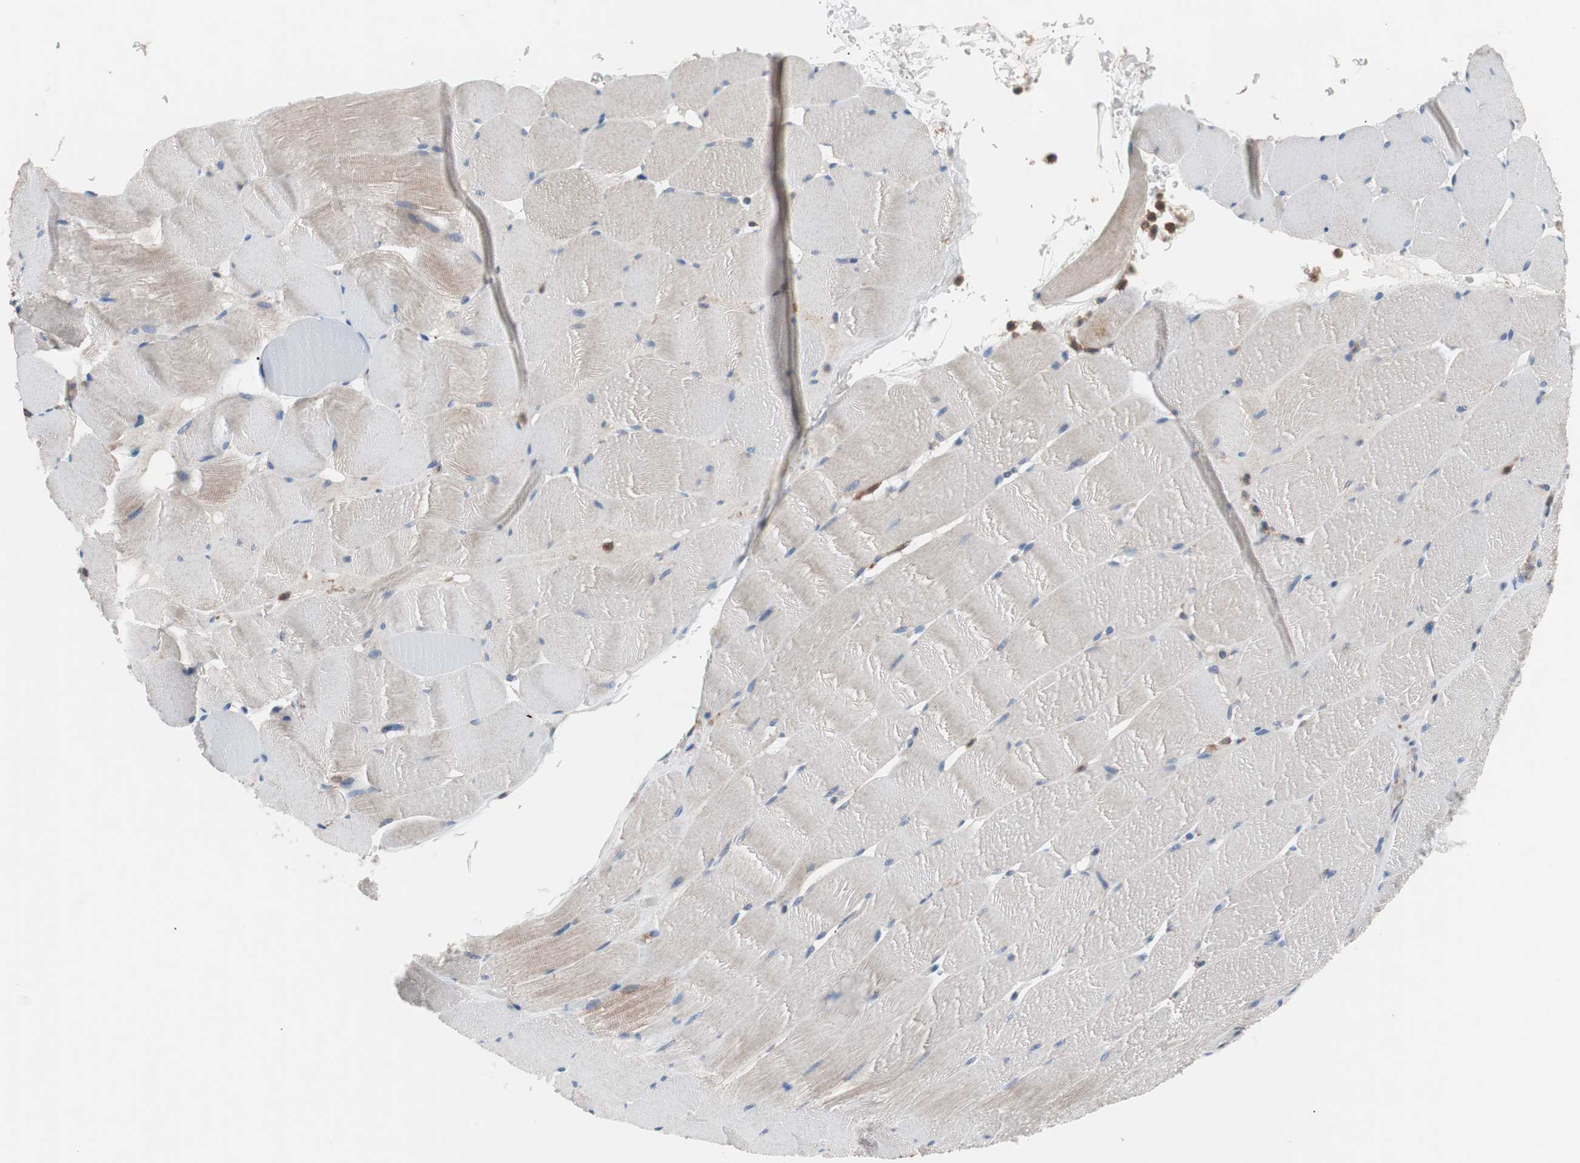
{"staining": {"intensity": "moderate", "quantity": "25%-75%", "location": "cytoplasmic/membranous"}, "tissue": "skeletal muscle", "cell_type": "Myocytes", "image_type": "normal", "snomed": [{"axis": "morphology", "description": "Normal tissue, NOS"}, {"axis": "topography", "description": "Skeletal muscle"}], "caption": "A high-resolution image shows immunohistochemistry staining of benign skeletal muscle, which shows moderate cytoplasmic/membranous expression in approximately 25%-75% of myocytes. (Stains: DAB (3,3'-diaminobenzidine) in brown, nuclei in blue, Microscopy: brightfield microscopy at high magnification).", "gene": "PIK3R1", "patient": {"sex": "male", "age": 62}}